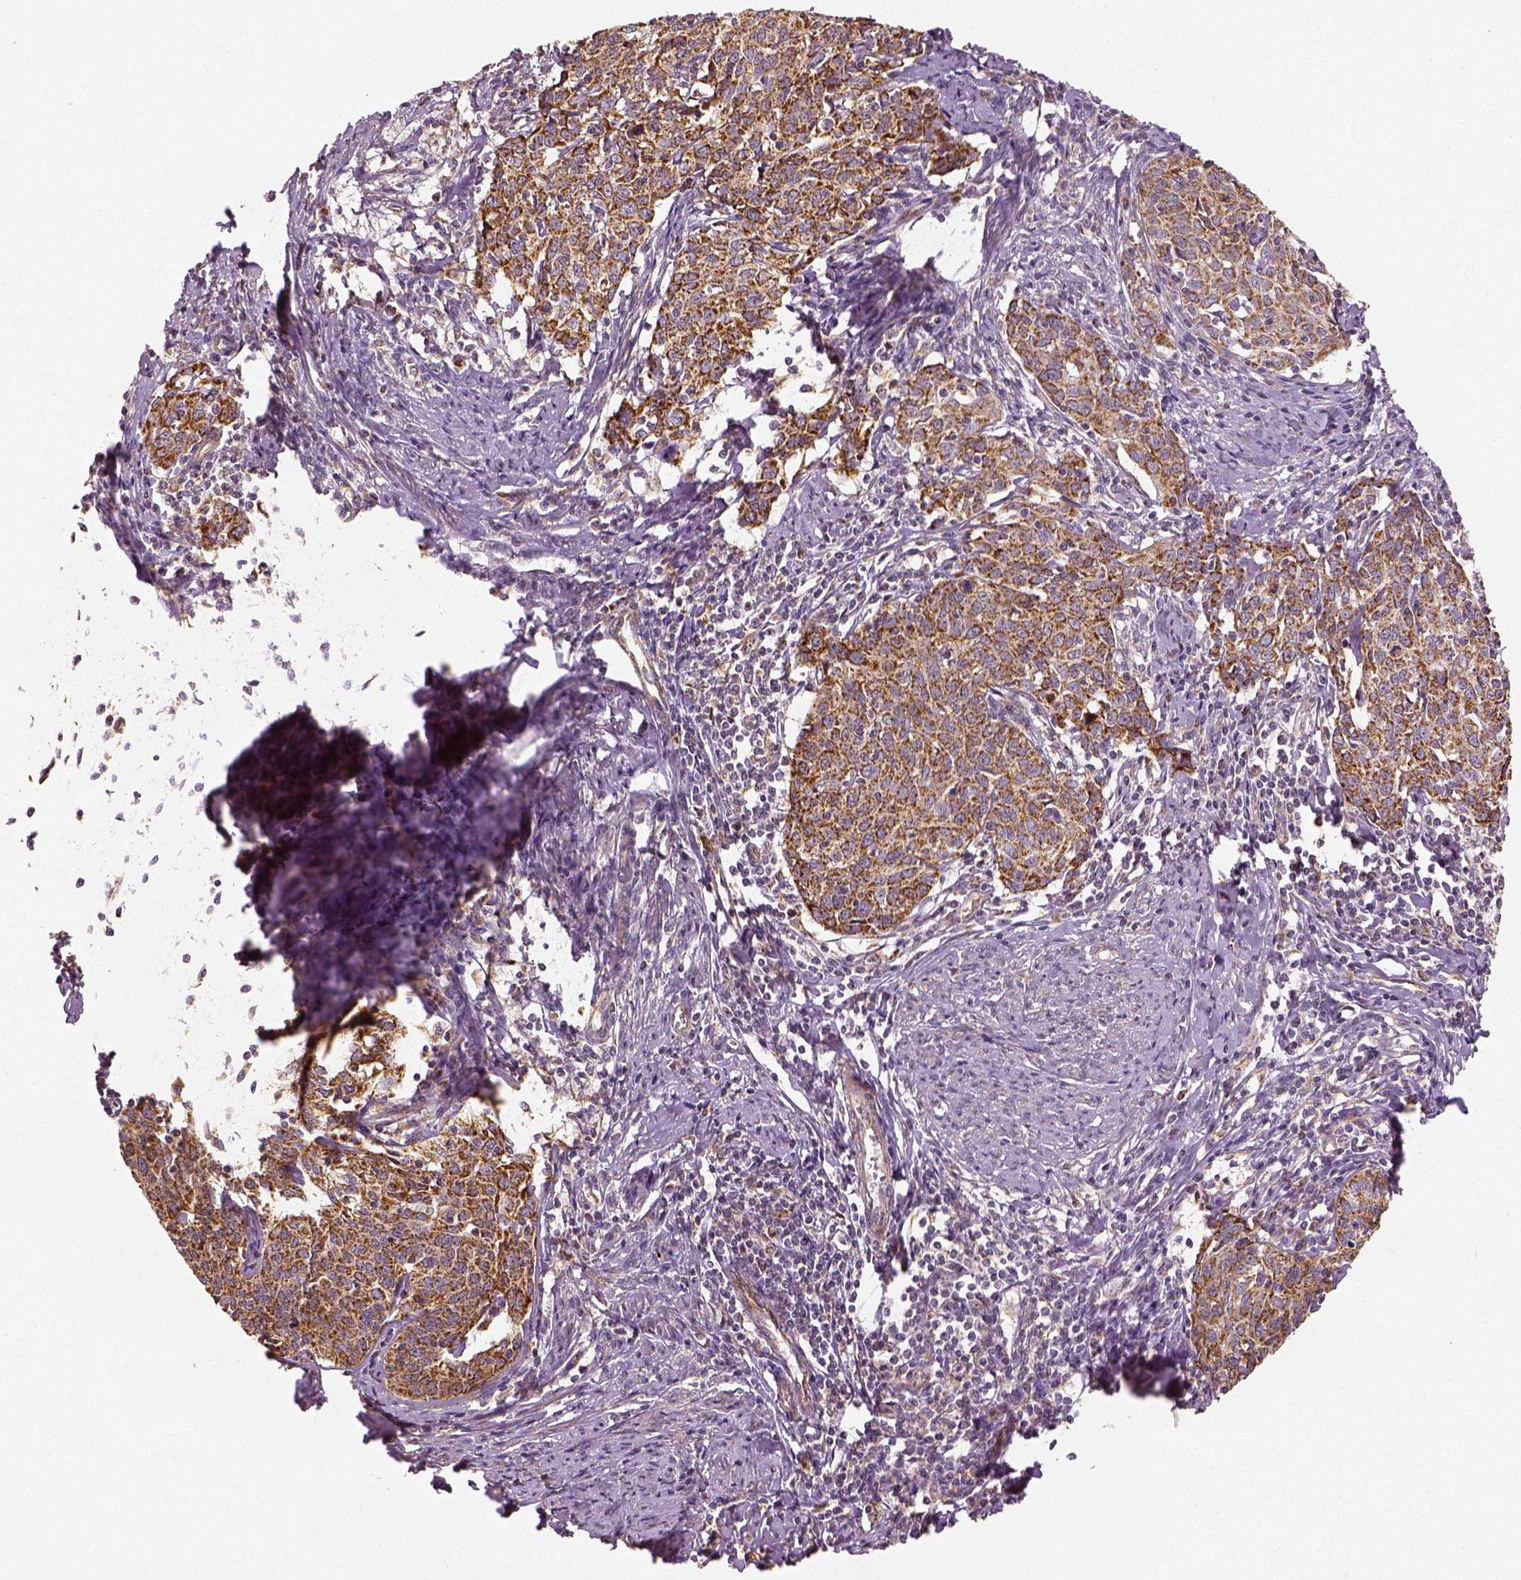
{"staining": {"intensity": "strong", "quantity": ">75%", "location": "cytoplasmic/membranous"}, "tissue": "cervical cancer", "cell_type": "Tumor cells", "image_type": "cancer", "snomed": [{"axis": "morphology", "description": "Squamous cell carcinoma, NOS"}, {"axis": "topography", "description": "Cervix"}], "caption": "Protein expression analysis of cervical cancer (squamous cell carcinoma) displays strong cytoplasmic/membranous staining in approximately >75% of tumor cells.", "gene": "PGAM5", "patient": {"sex": "female", "age": 62}}